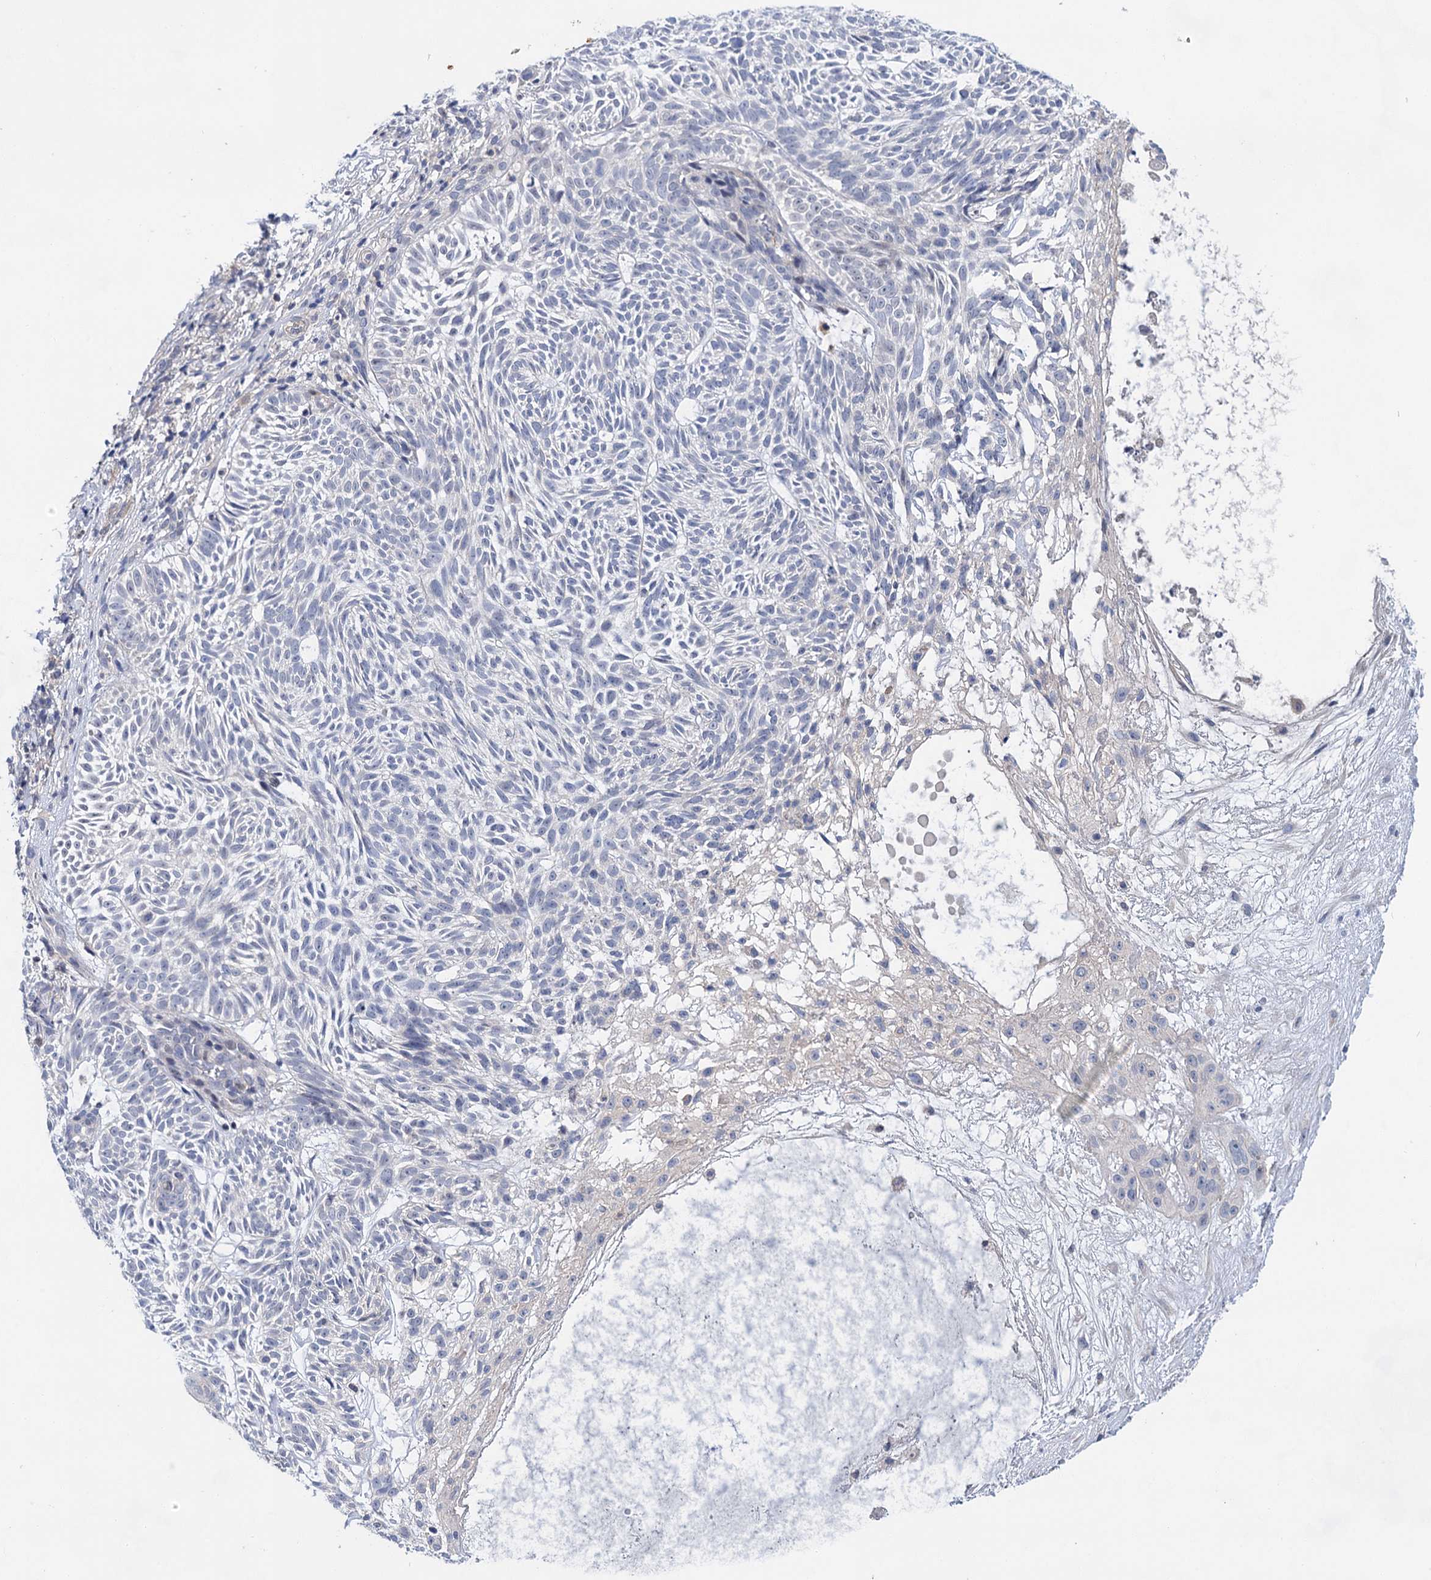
{"staining": {"intensity": "negative", "quantity": "none", "location": "none"}, "tissue": "skin cancer", "cell_type": "Tumor cells", "image_type": "cancer", "snomed": [{"axis": "morphology", "description": "Basal cell carcinoma"}, {"axis": "topography", "description": "Skin"}], "caption": "Photomicrograph shows no significant protein staining in tumor cells of basal cell carcinoma (skin).", "gene": "MORN3", "patient": {"sex": "male", "age": 75}}